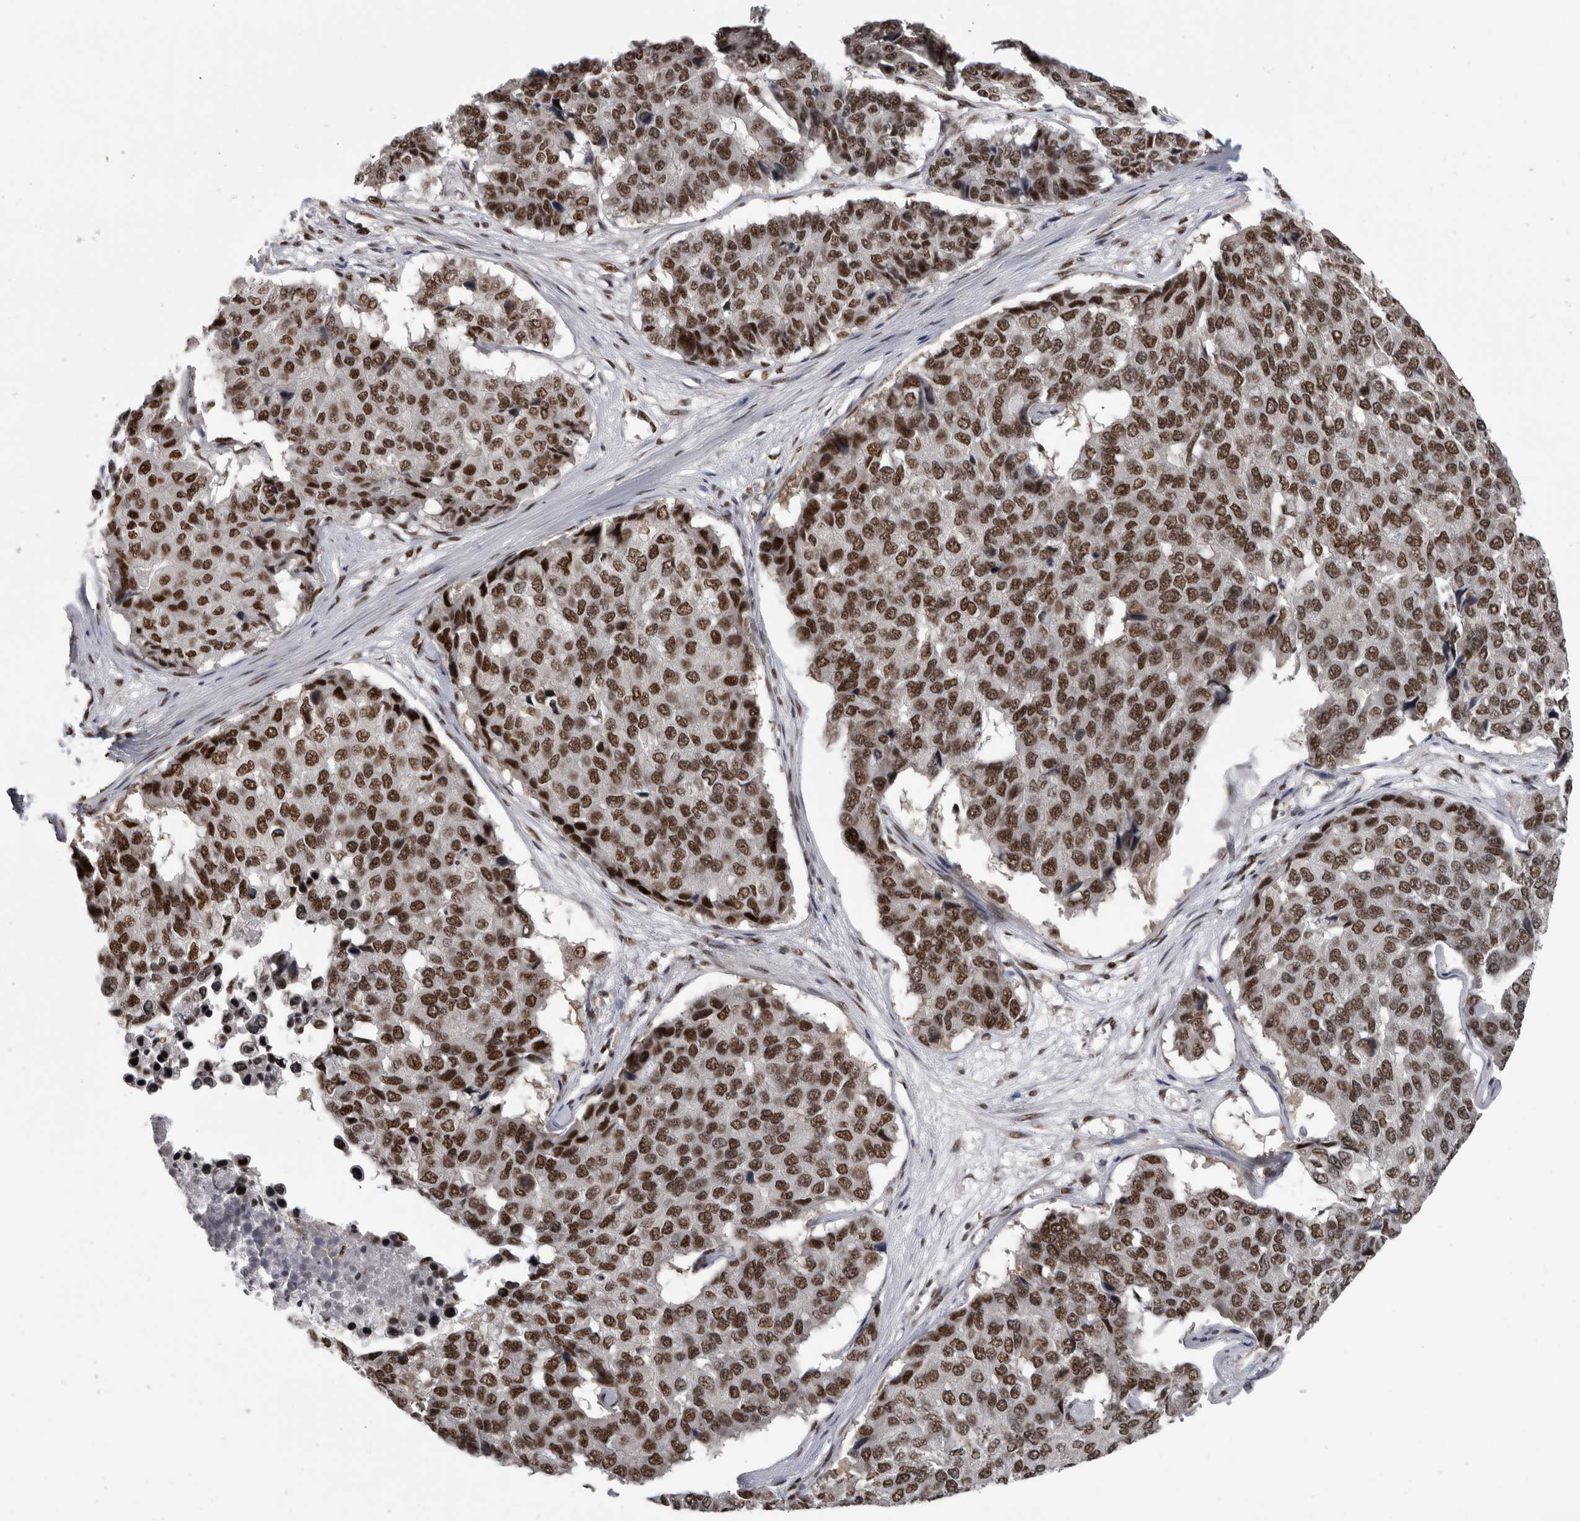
{"staining": {"intensity": "strong", "quantity": ">75%", "location": "nuclear"}, "tissue": "pancreatic cancer", "cell_type": "Tumor cells", "image_type": "cancer", "snomed": [{"axis": "morphology", "description": "Adenocarcinoma, NOS"}, {"axis": "topography", "description": "Pancreas"}], "caption": "Protein staining exhibits strong nuclear expression in approximately >75% of tumor cells in adenocarcinoma (pancreatic). (IHC, brightfield microscopy, high magnification).", "gene": "ZSCAN2", "patient": {"sex": "male", "age": 50}}